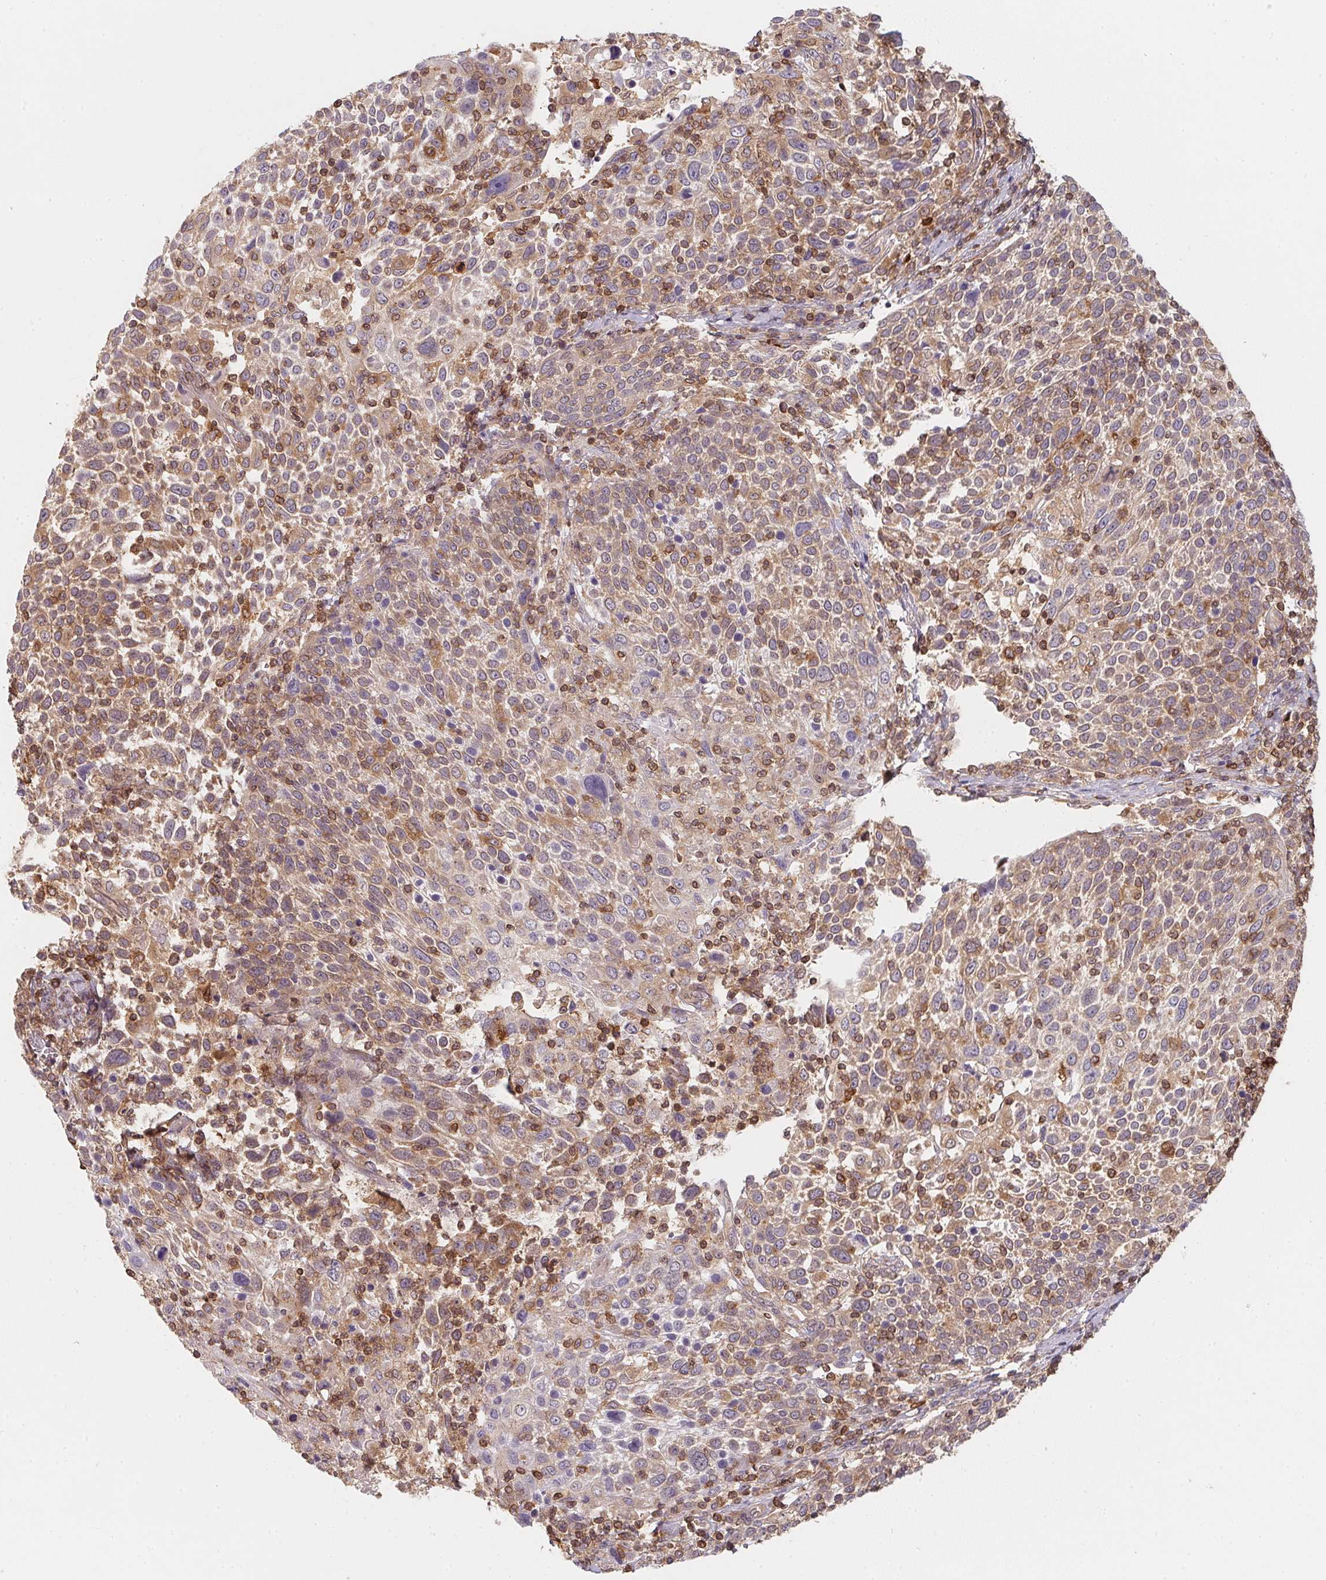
{"staining": {"intensity": "weak", "quantity": "<25%", "location": "cytoplasmic/membranous"}, "tissue": "cervical cancer", "cell_type": "Tumor cells", "image_type": "cancer", "snomed": [{"axis": "morphology", "description": "Squamous cell carcinoma, NOS"}, {"axis": "topography", "description": "Cervix"}], "caption": "The image shows no staining of tumor cells in cervical squamous cell carcinoma.", "gene": "ANKRD13A", "patient": {"sex": "female", "age": 61}}